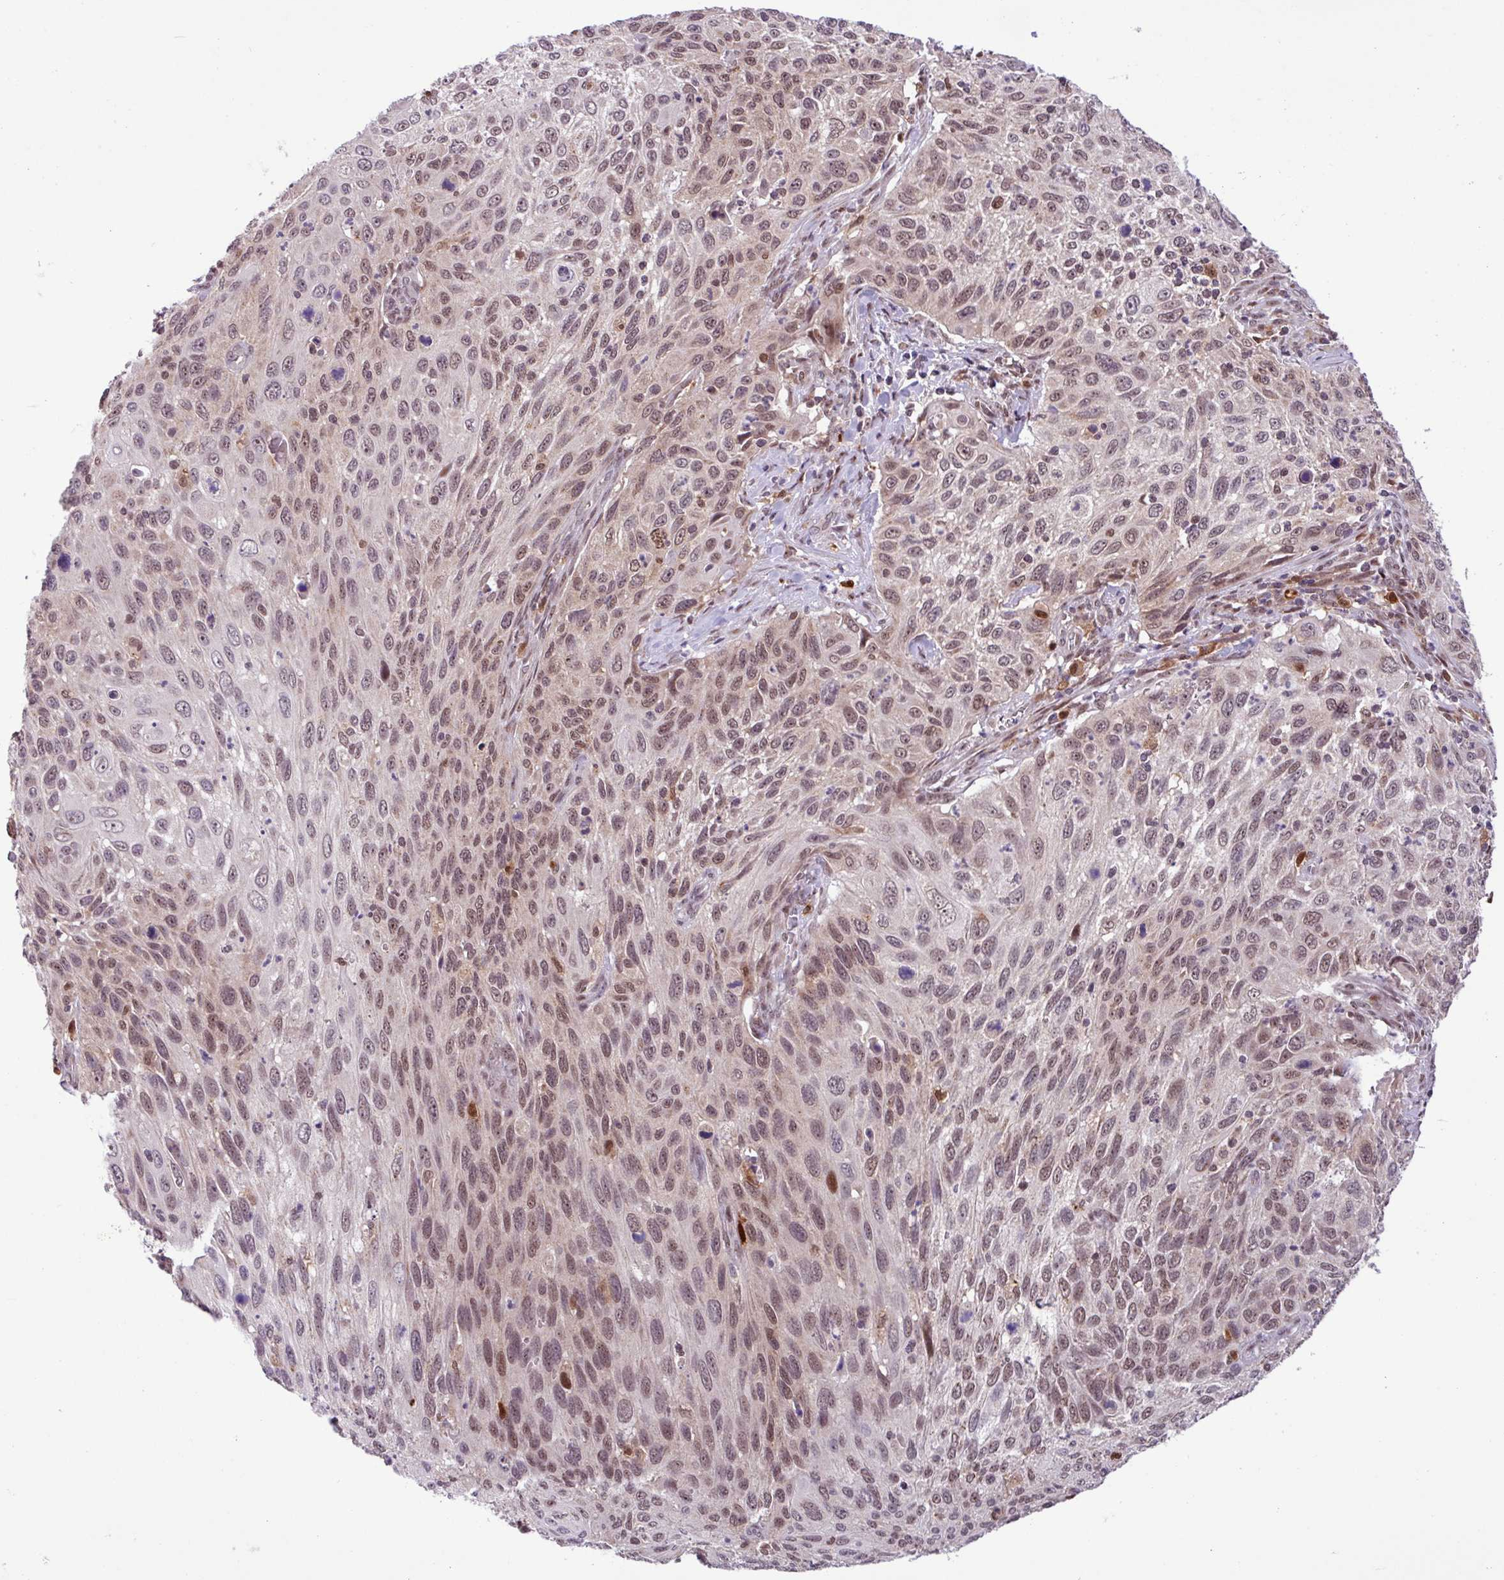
{"staining": {"intensity": "moderate", "quantity": "25%-75%", "location": "nuclear"}, "tissue": "cervical cancer", "cell_type": "Tumor cells", "image_type": "cancer", "snomed": [{"axis": "morphology", "description": "Squamous cell carcinoma, NOS"}, {"axis": "topography", "description": "Cervix"}], "caption": "This is a histology image of IHC staining of cervical cancer, which shows moderate staining in the nuclear of tumor cells.", "gene": "BRD3", "patient": {"sex": "female", "age": 70}}